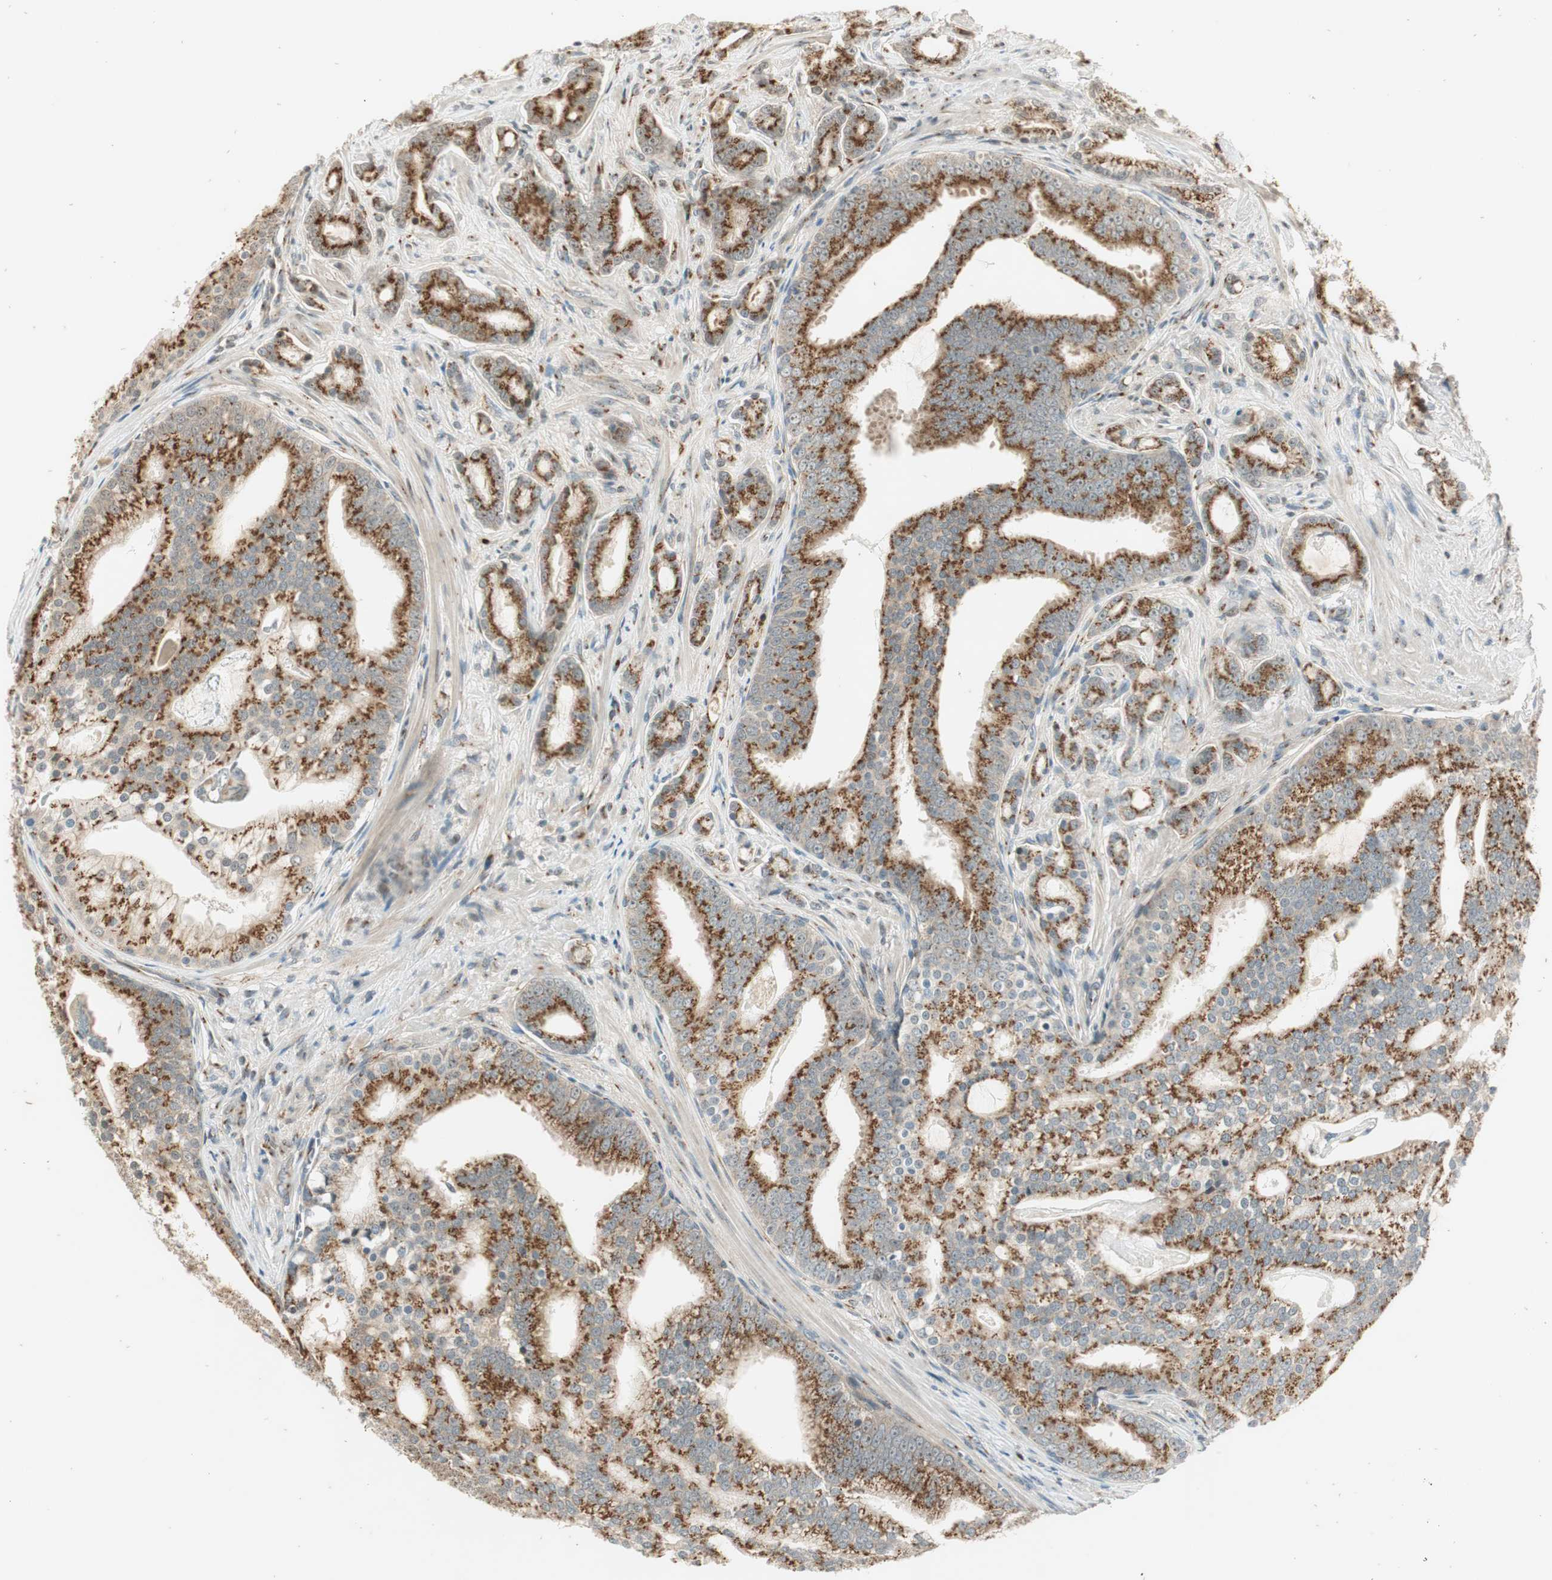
{"staining": {"intensity": "moderate", "quantity": ">75%", "location": "cytoplasmic/membranous"}, "tissue": "prostate cancer", "cell_type": "Tumor cells", "image_type": "cancer", "snomed": [{"axis": "morphology", "description": "Adenocarcinoma, Low grade"}, {"axis": "topography", "description": "Prostate"}], "caption": "The immunohistochemical stain labels moderate cytoplasmic/membranous positivity in tumor cells of prostate cancer (low-grade adenocarcinoma) tissue.", "gene": "NEO1", "patient": {"sex": "male", "age": 58}}